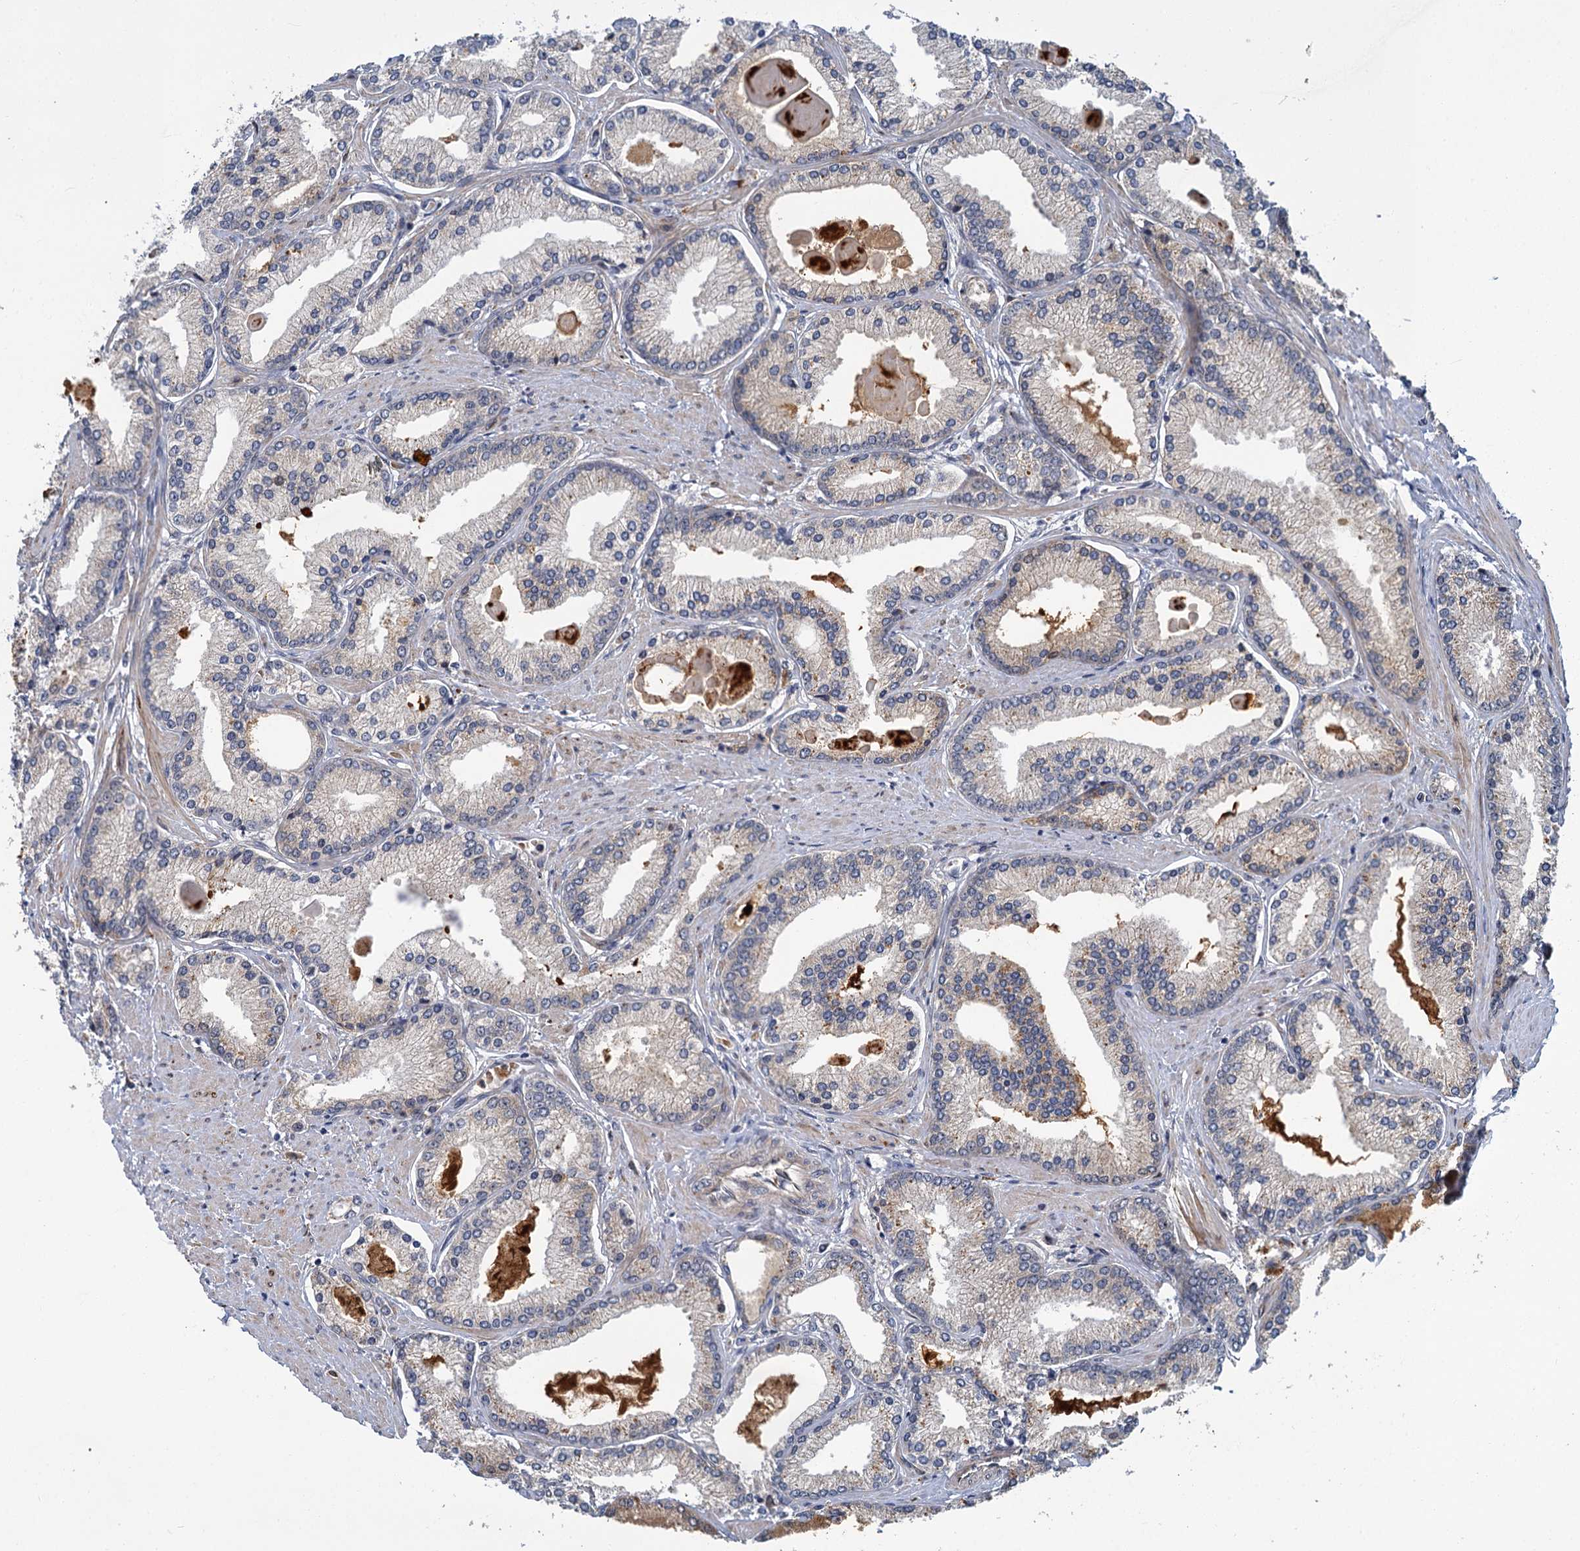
{"staining": {"intensity": "negative", "quantity": "none", "location": "none"}, "tissue": "prostate cancer", "cell_type": "Tumor cells", "image_type": "cancer", "snomed": [{"axis": "morphology", "description": "Adenocarcinoma, High grade"}, {"axis": "topography", "description": "Prostate"}], "caption": "The photomicrograph exhibits no significant expression in tumor cells of prostate cancer (adenocarcinoma (high-grade)). (DAB immunohistochemistry (IHC), high magnification).", "gene": "APBA2", "patient": {"sex": "male", "age": 66}}